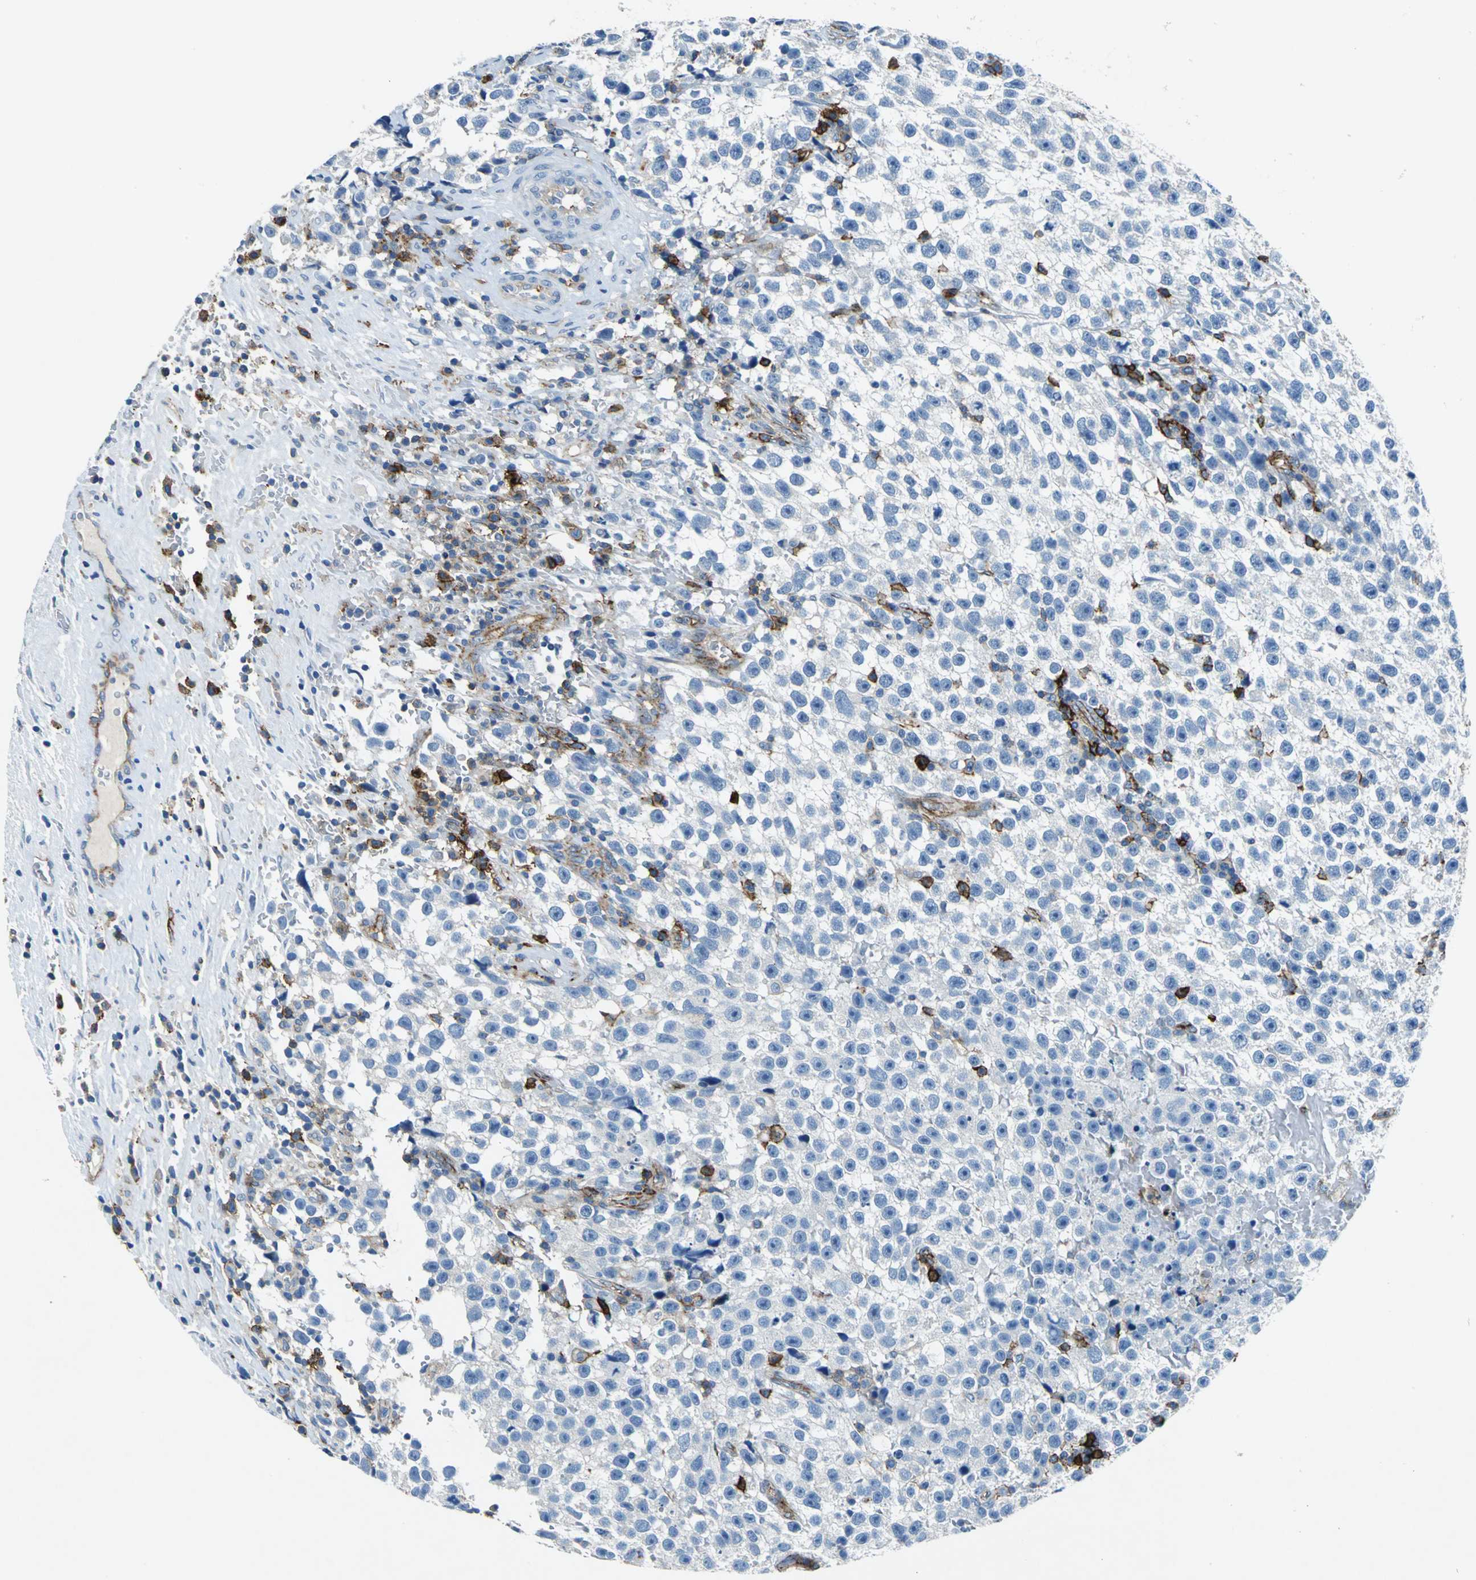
{"staining": {"intensity": "negative", "quantity": "none", "location": "none"}, "tissue": "testis cancer", "cell_type": "Tumor cells", "image_type": "cancer", "snomed": [{"axis": "morphology", "description": "Seminoma, NOS"}, {"axis": "topography", "description": "Testis"}], "caption": "Testis seminoma was stained to show a protein in brown. There is no significant staining in tumor cells.", "gene": "RPS13", "patient": {"sex": "male", "age": 33}}